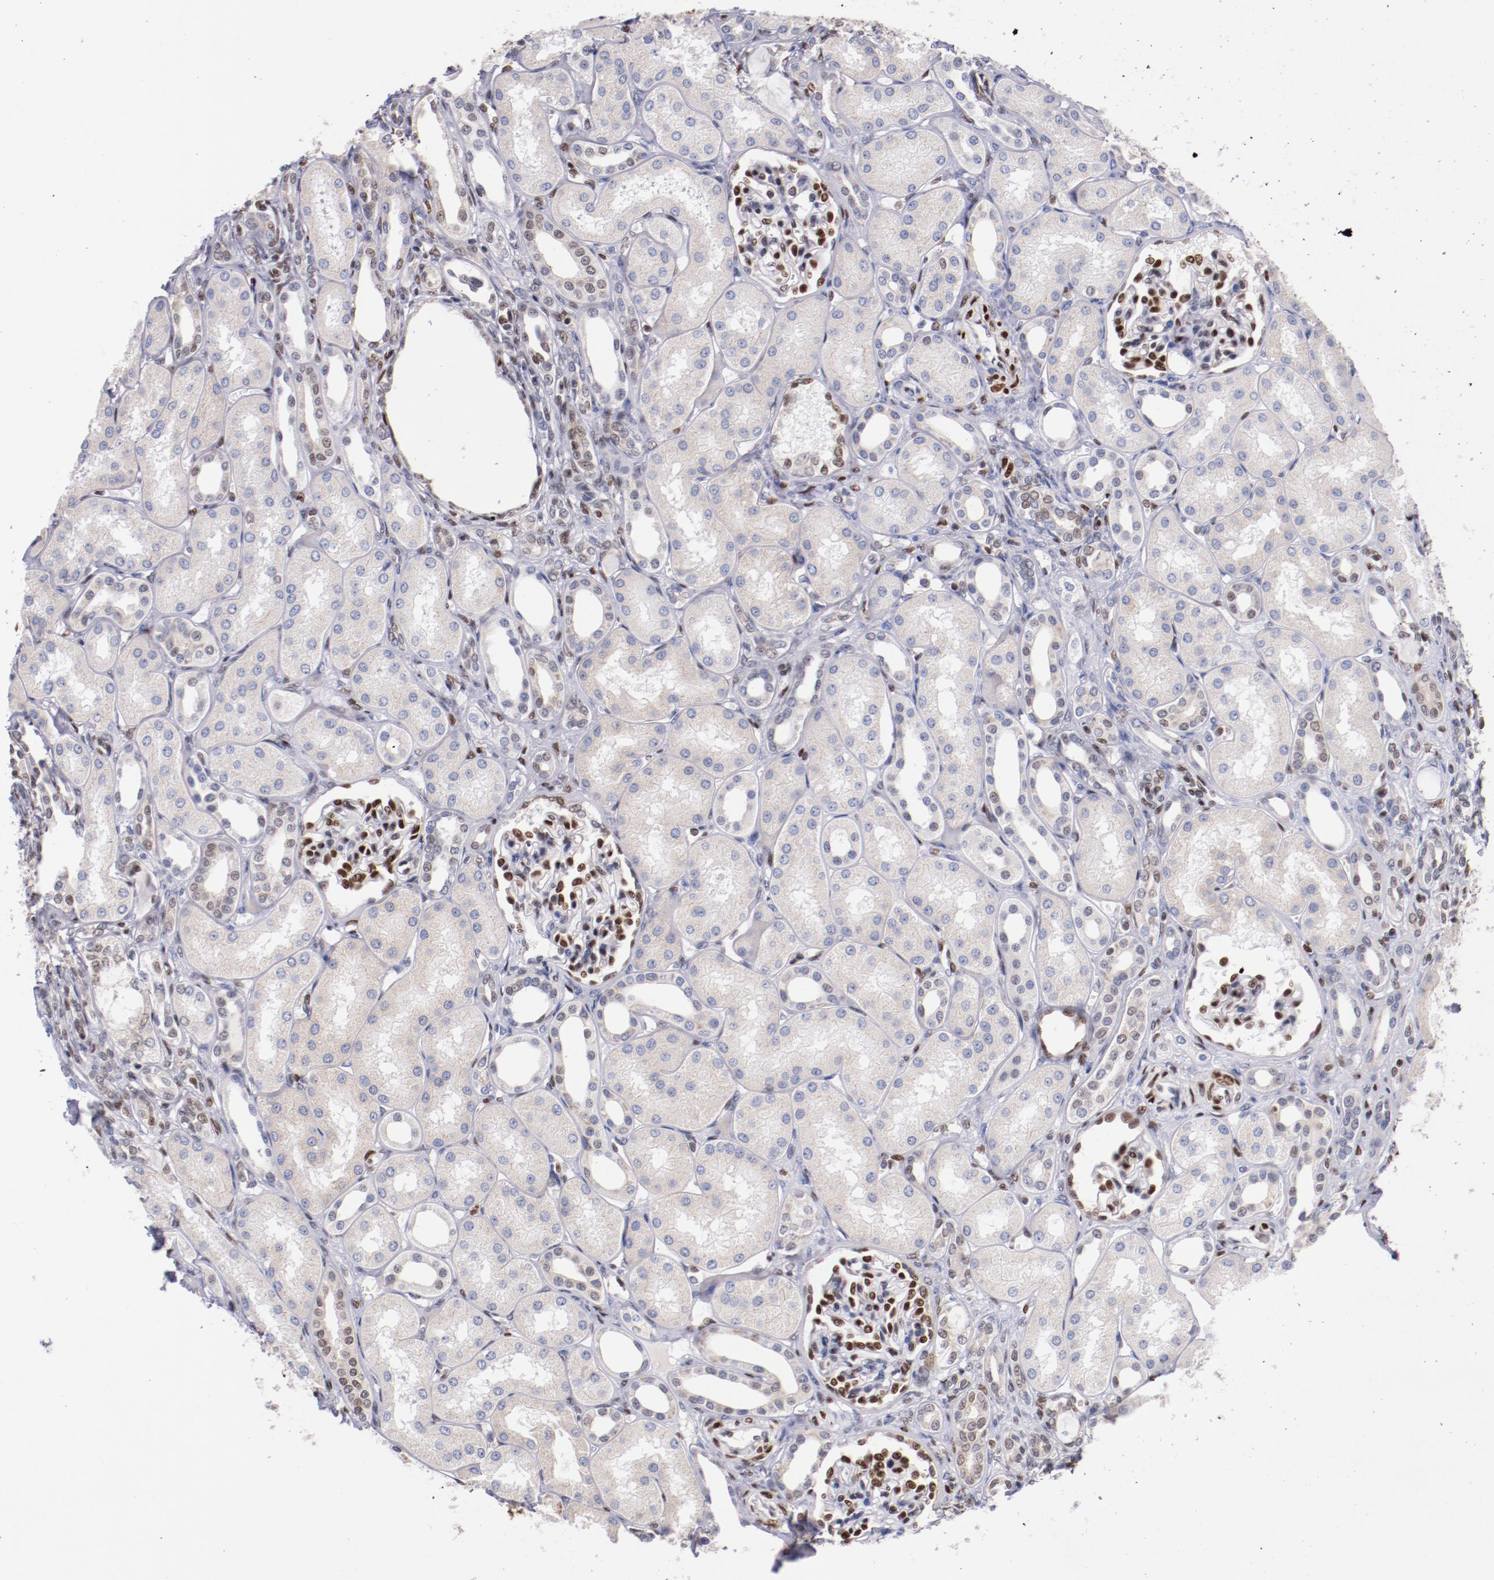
{"staining": {"intensity": "moderate", "quantity": "25%-75%", "location": "nuclear"}, "tissue": "kidney", "cell_type": "Cells in glomeruli", "image_type": "normal", "snomed": [{"axis": "morphology", "description": "Normal tissue, NOS"}, {"axis": "topography", "description": "Kidney"}], "caption": "Brown immunohistochemical staining in normal human kidney demonstrates moderate nuclear expression in approximately 25%-75% of cells in glomeruli.", "gene": "SRF", "patient": {"sex": "male", "age": 7}}